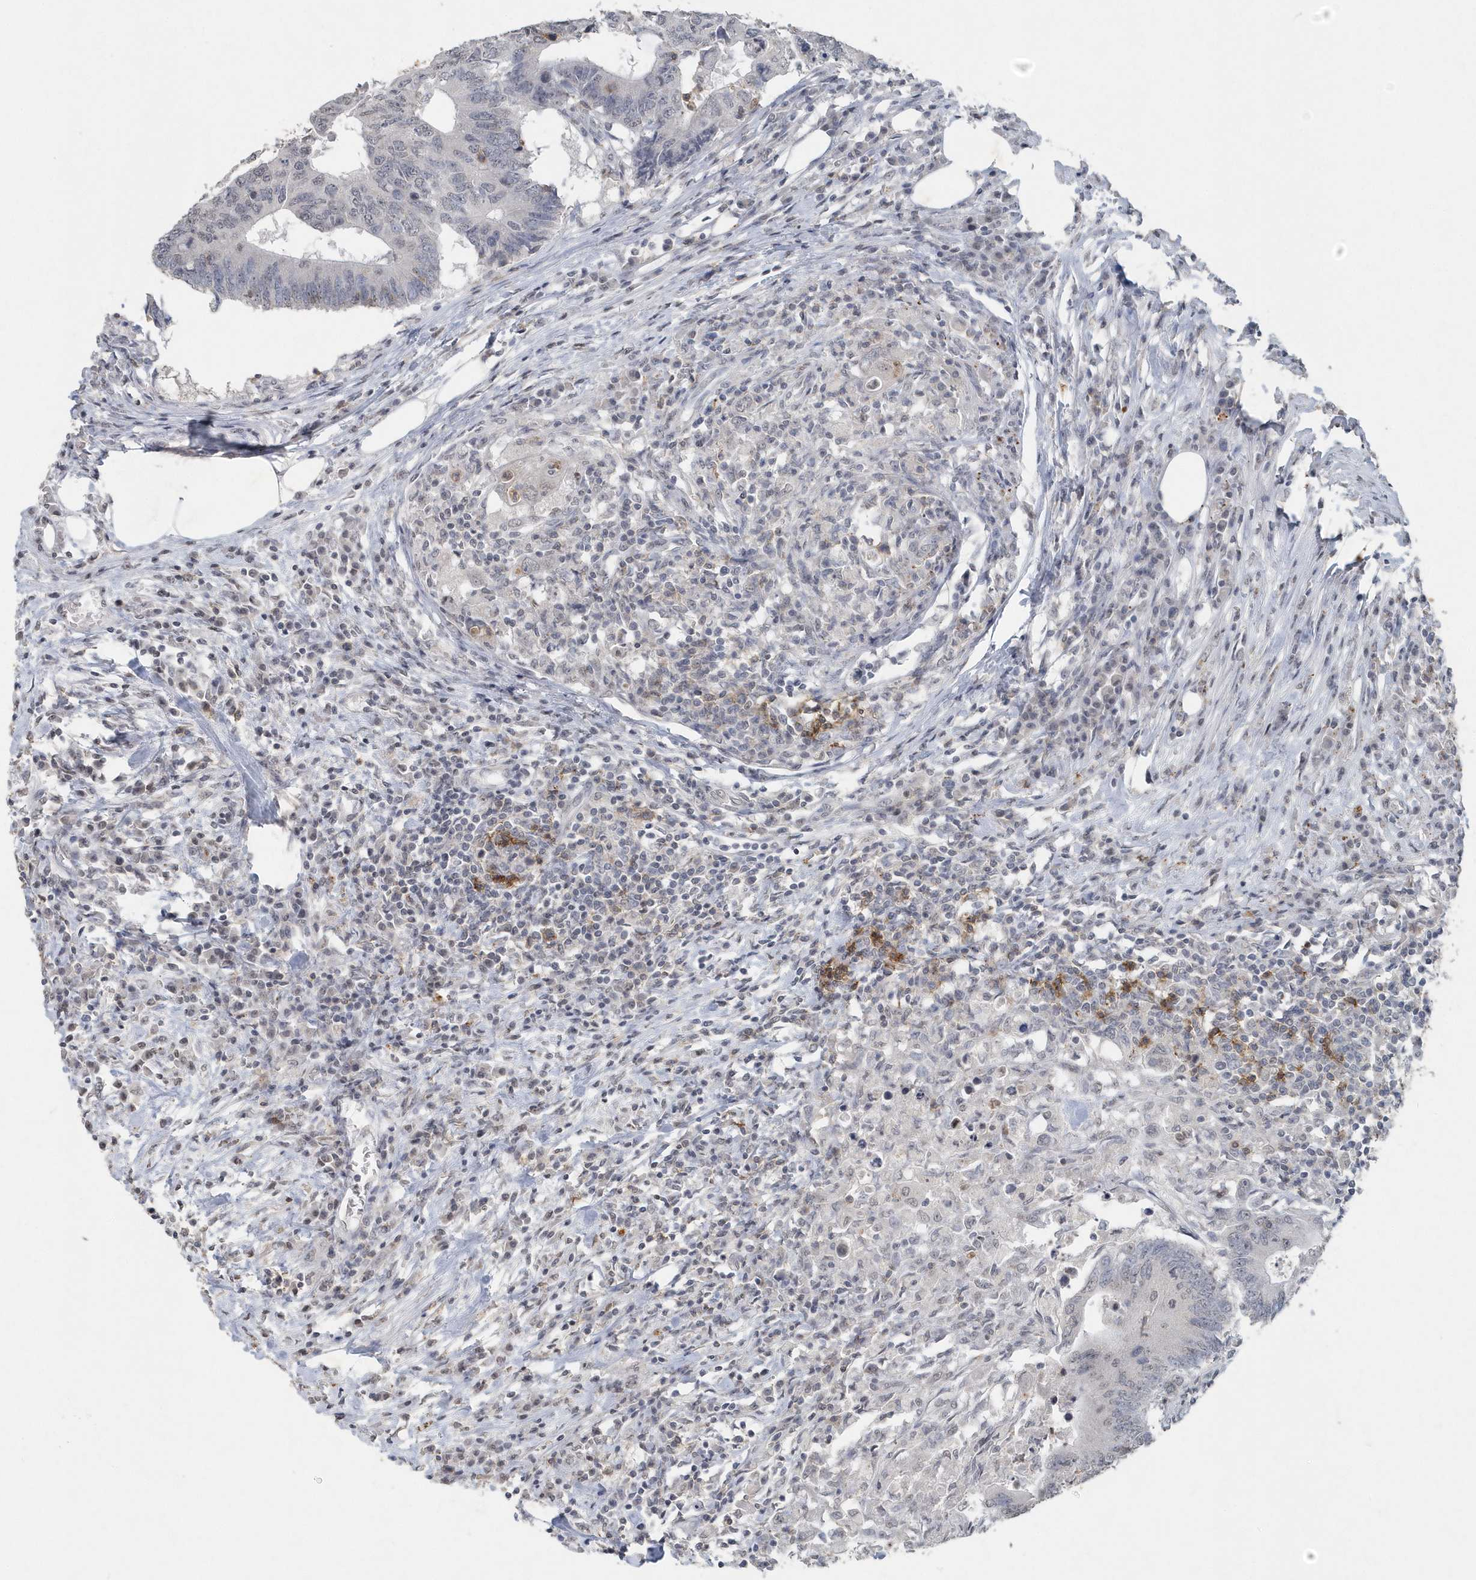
{"staining": {"intensity": "negative", "quantity": "none", "location": "none"}, "tissue": "colorectal cancer", "cell_type": "Tumor cells", "image_type": "cancer", "snomed": [{"axis": "morphology", "description": "Adenocarcinoma, NOS"}, {"axis": "topography", "description": "Colon"}], "caption": "Colorectal cancer was stained to show a protein in brown. There is no significant positivity in tumor cells.", "gene": "PDCD1", "patient": {"sex": "male", "age": 71}}